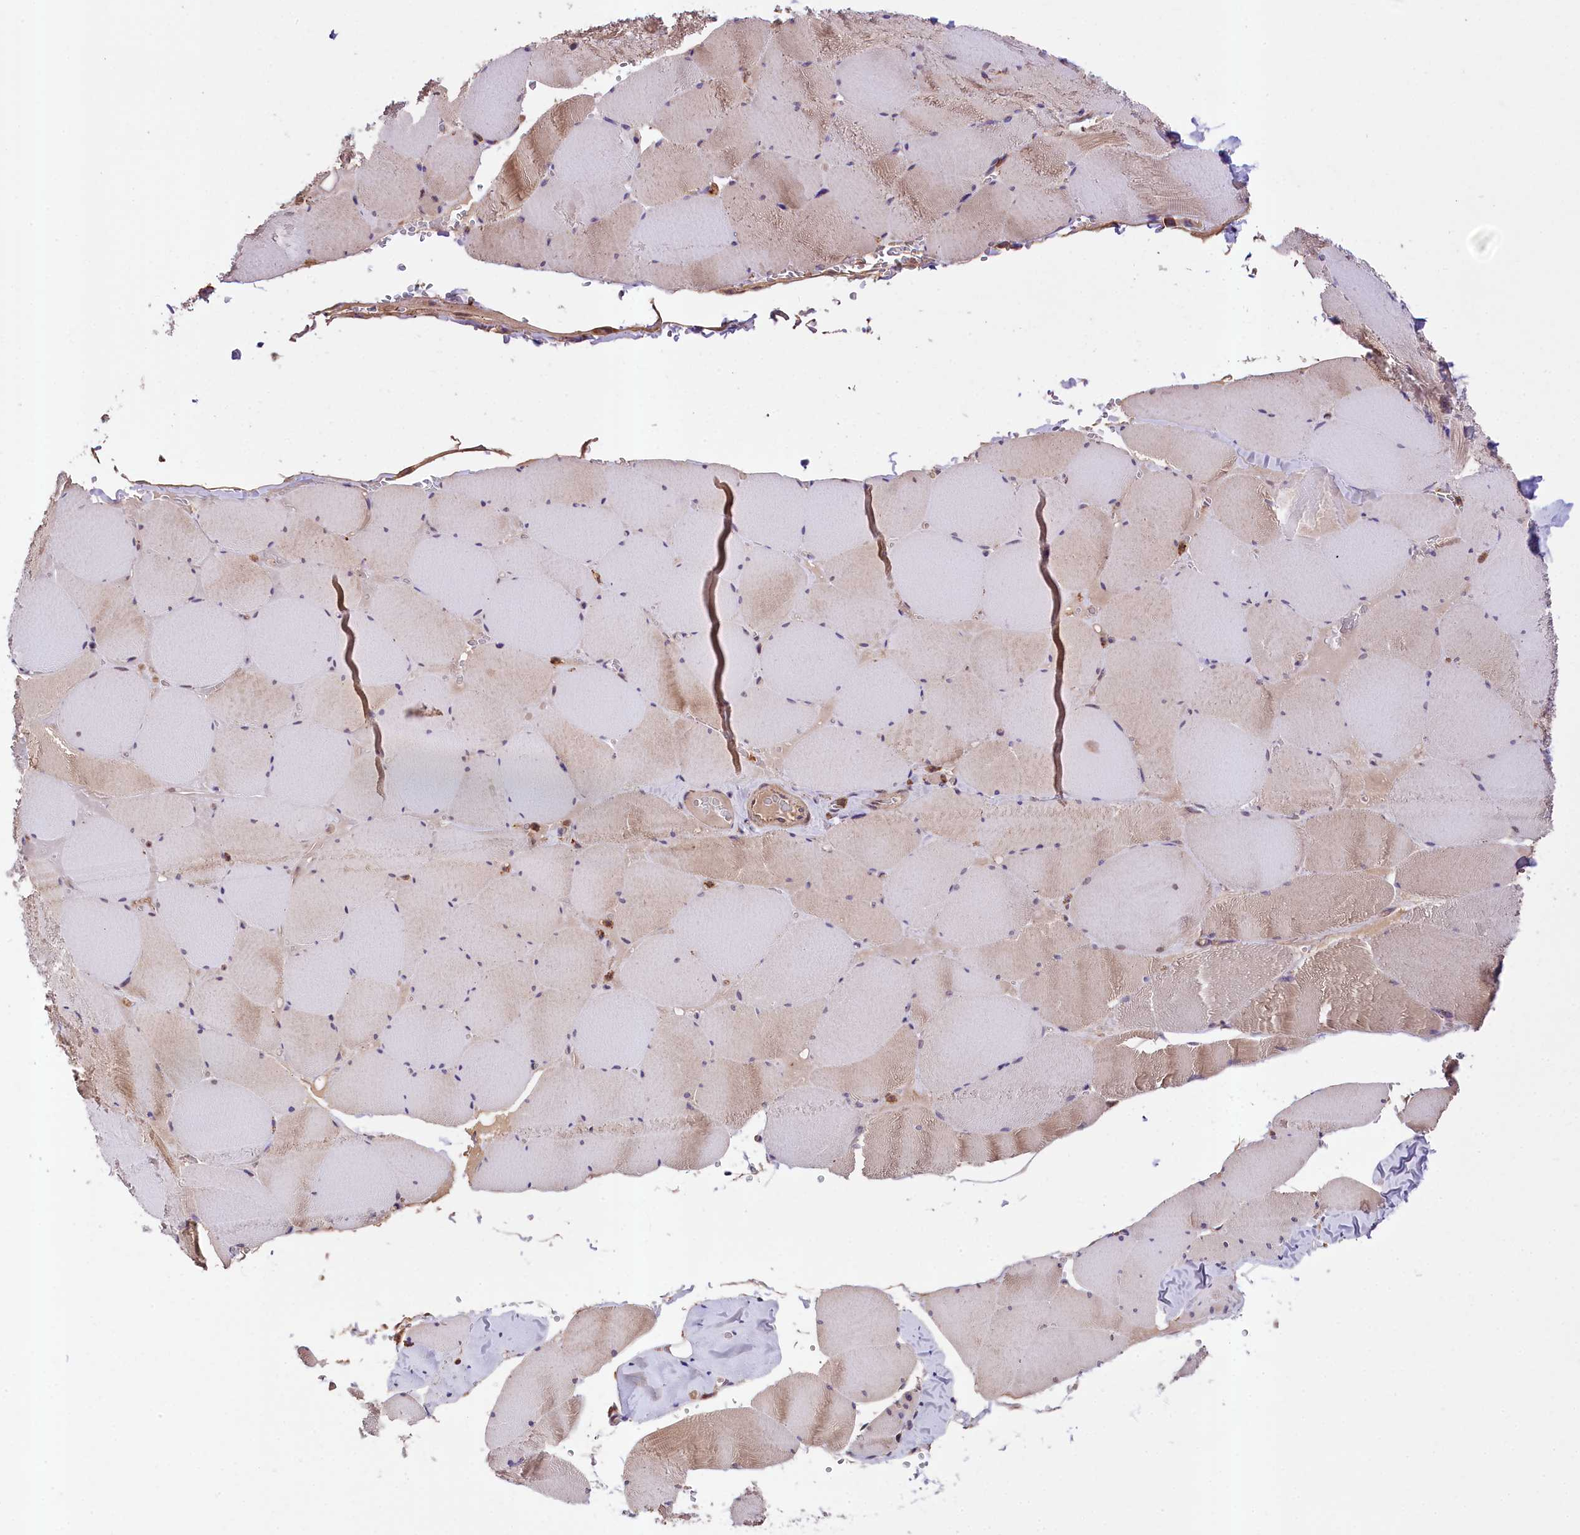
{"staining": {"intensity": "weak", "quantity": "25%-75%", "location": "cytoplasmic/membranous"}, "tissue": "skeletal muscle", "cell_type": "Myocytes", "image_type": "normal", "snomed": [{"axis": "morphology", "description": "Normal tissue, NOS"}, {"axis": "topography", "description": "Skeletal muscle"}, {"axis": "topography", "description": "Head-Neck"}], "caption": "This photomicrograph demonstrates immunohistochemistry (IHC) staining of benign skeletal muscle, with low weak cytoplasmic/membranous expression in approximately 25%-75% of myocytes.", "gene": "SKIDA1", "patient": {"sex": "male", "age": 66}}